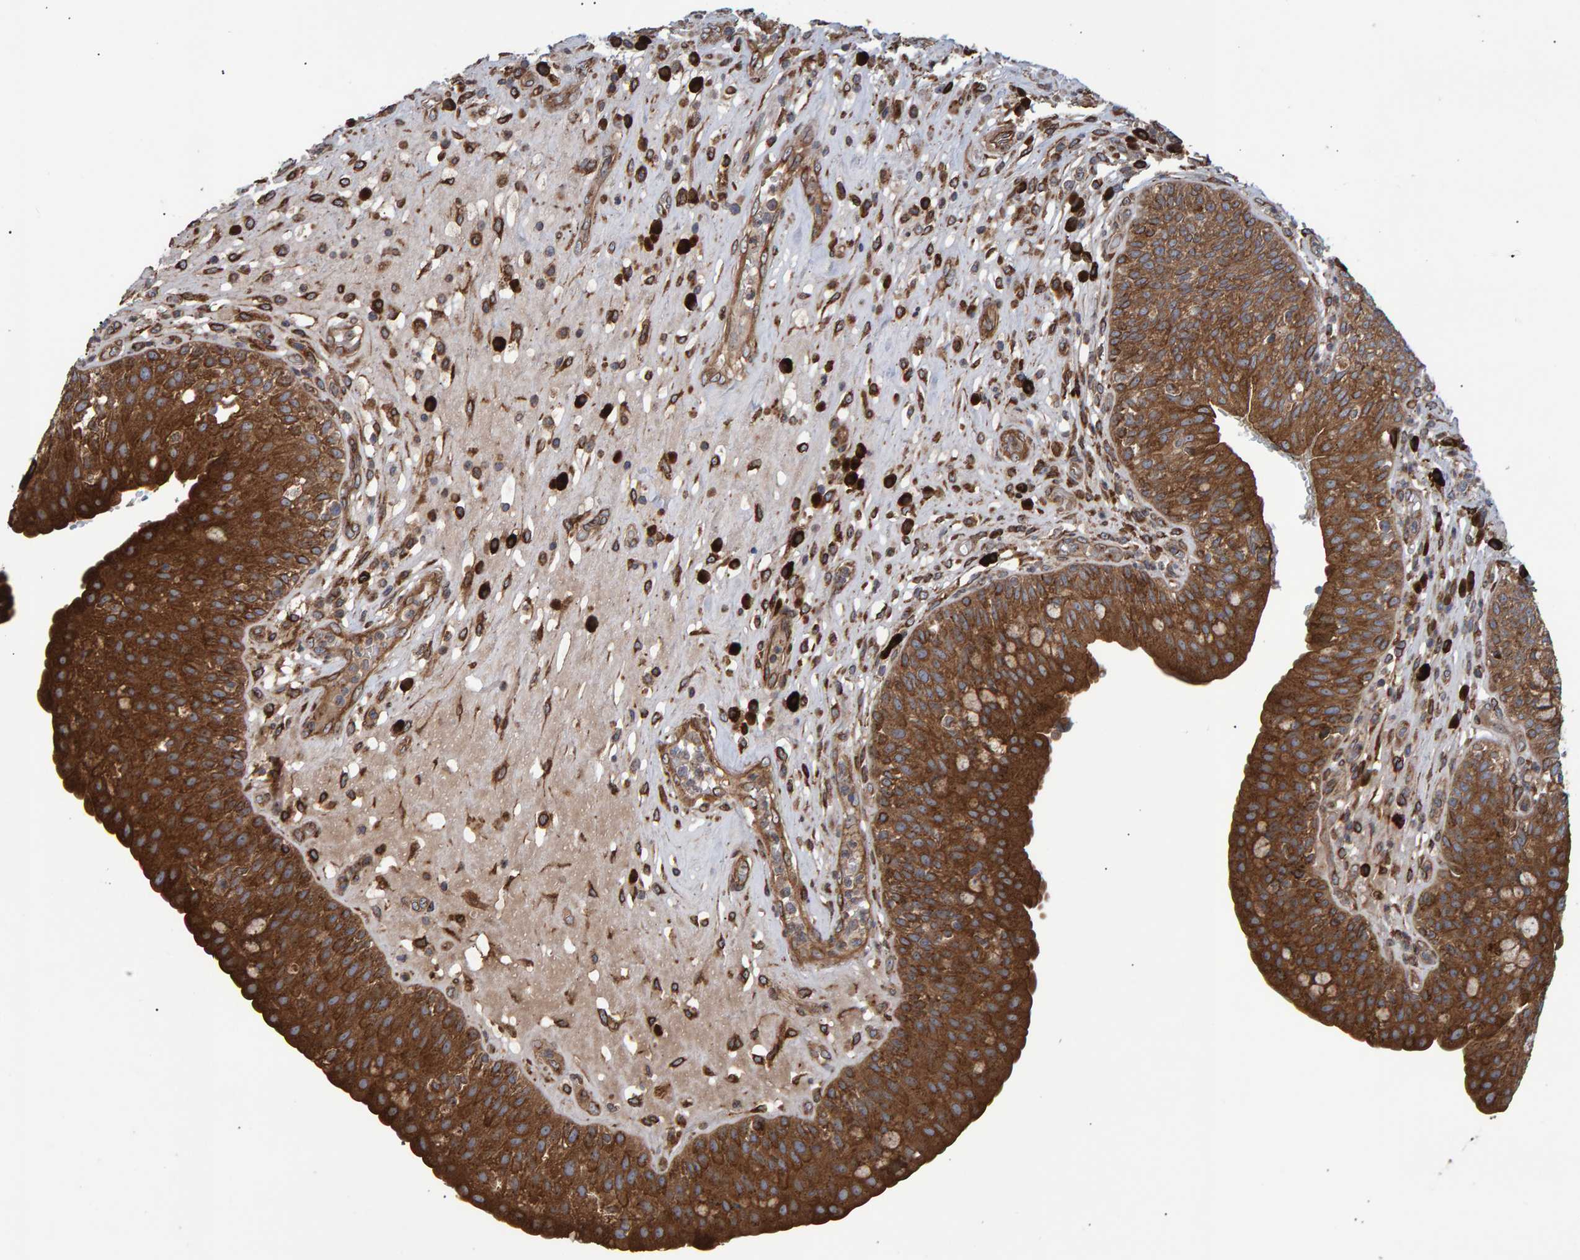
{"staining": {"intensity": "strong", "quantity": ">75%", "location": "cytoplasmic/membranous"}, "tissue": "urinary bladder", "cell_type": "Urothelial cells", "image_type": "normal", "snomed": [{"axis": "morphology", "description": "Normal tissue, NOS"}, {"axis": "topography", "description": "Urinary bladder"}], "caption": "A photomicrograph showing strong cytoplasmic/membranous staining in about >75% of urothelial cells in normal urinary bladder, as visualized by brown immunohistochemical staining.", "gene": "FAM117A", "patient": {"sex": "female", "age": 62}}